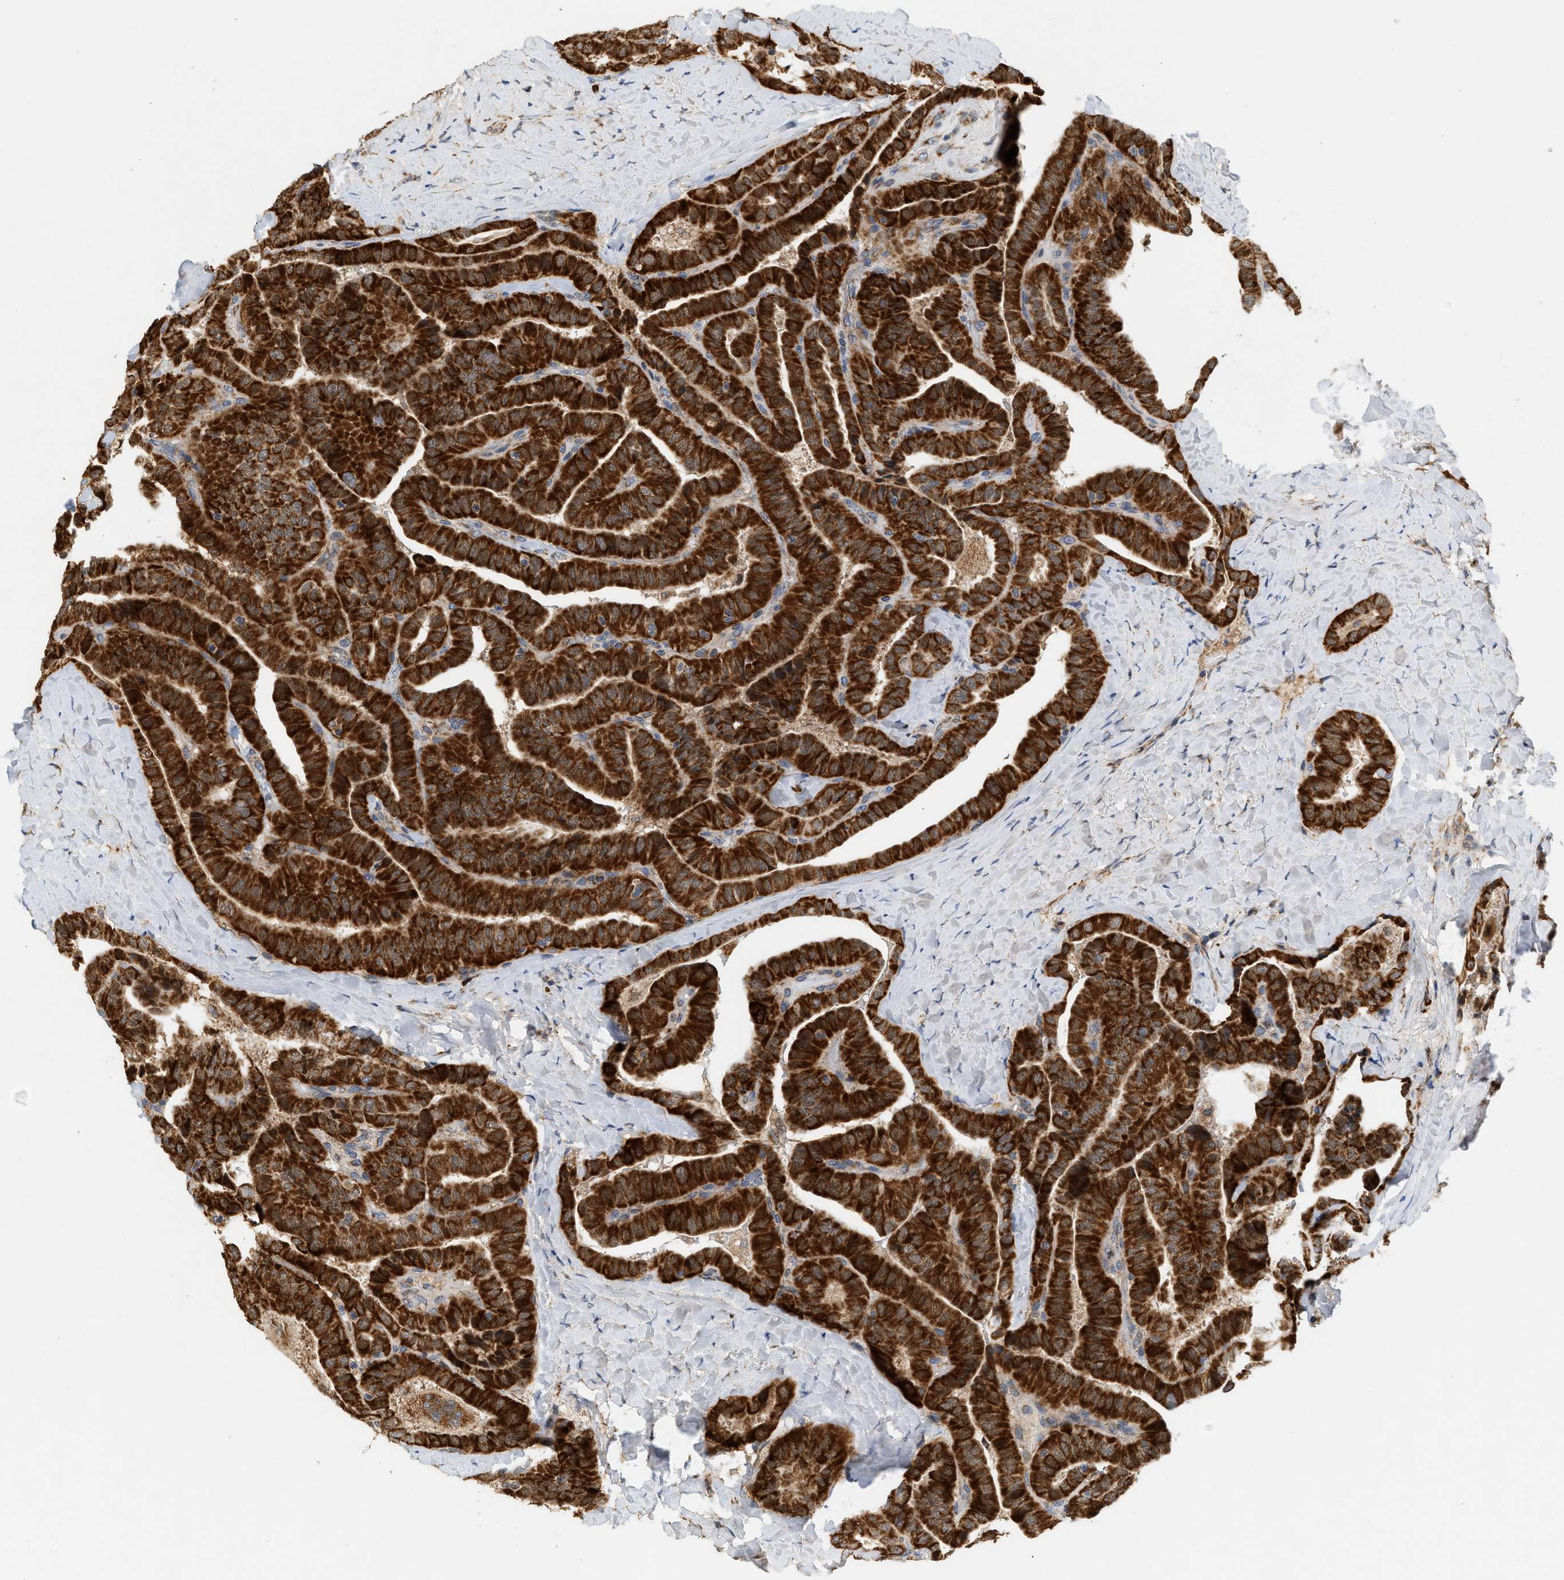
{"staining": {"intensity": "strong", "quantity": ">75%", "location": "cytoplasmic/membranous"}, "tissue": "thyroid cancer", "cell_type": "Tumor cells", "image_type": "cancer", "snomed": [{"axis": "morphology", "description": "Papillary adenocarcinoma, NOS"}, {"axis": "topography", "description": "Thyroid gland"}], "caption": "Papillary adenocarcinoma (thyroid) stained for a protein demonstrates strong cytoplasmic/membranous positivity in tumor cells. (DAB IHC, brown staining for protein, blue staining for nuclei).", "gene": "MCU", "patient": {"sex": "male", "age": 77}}